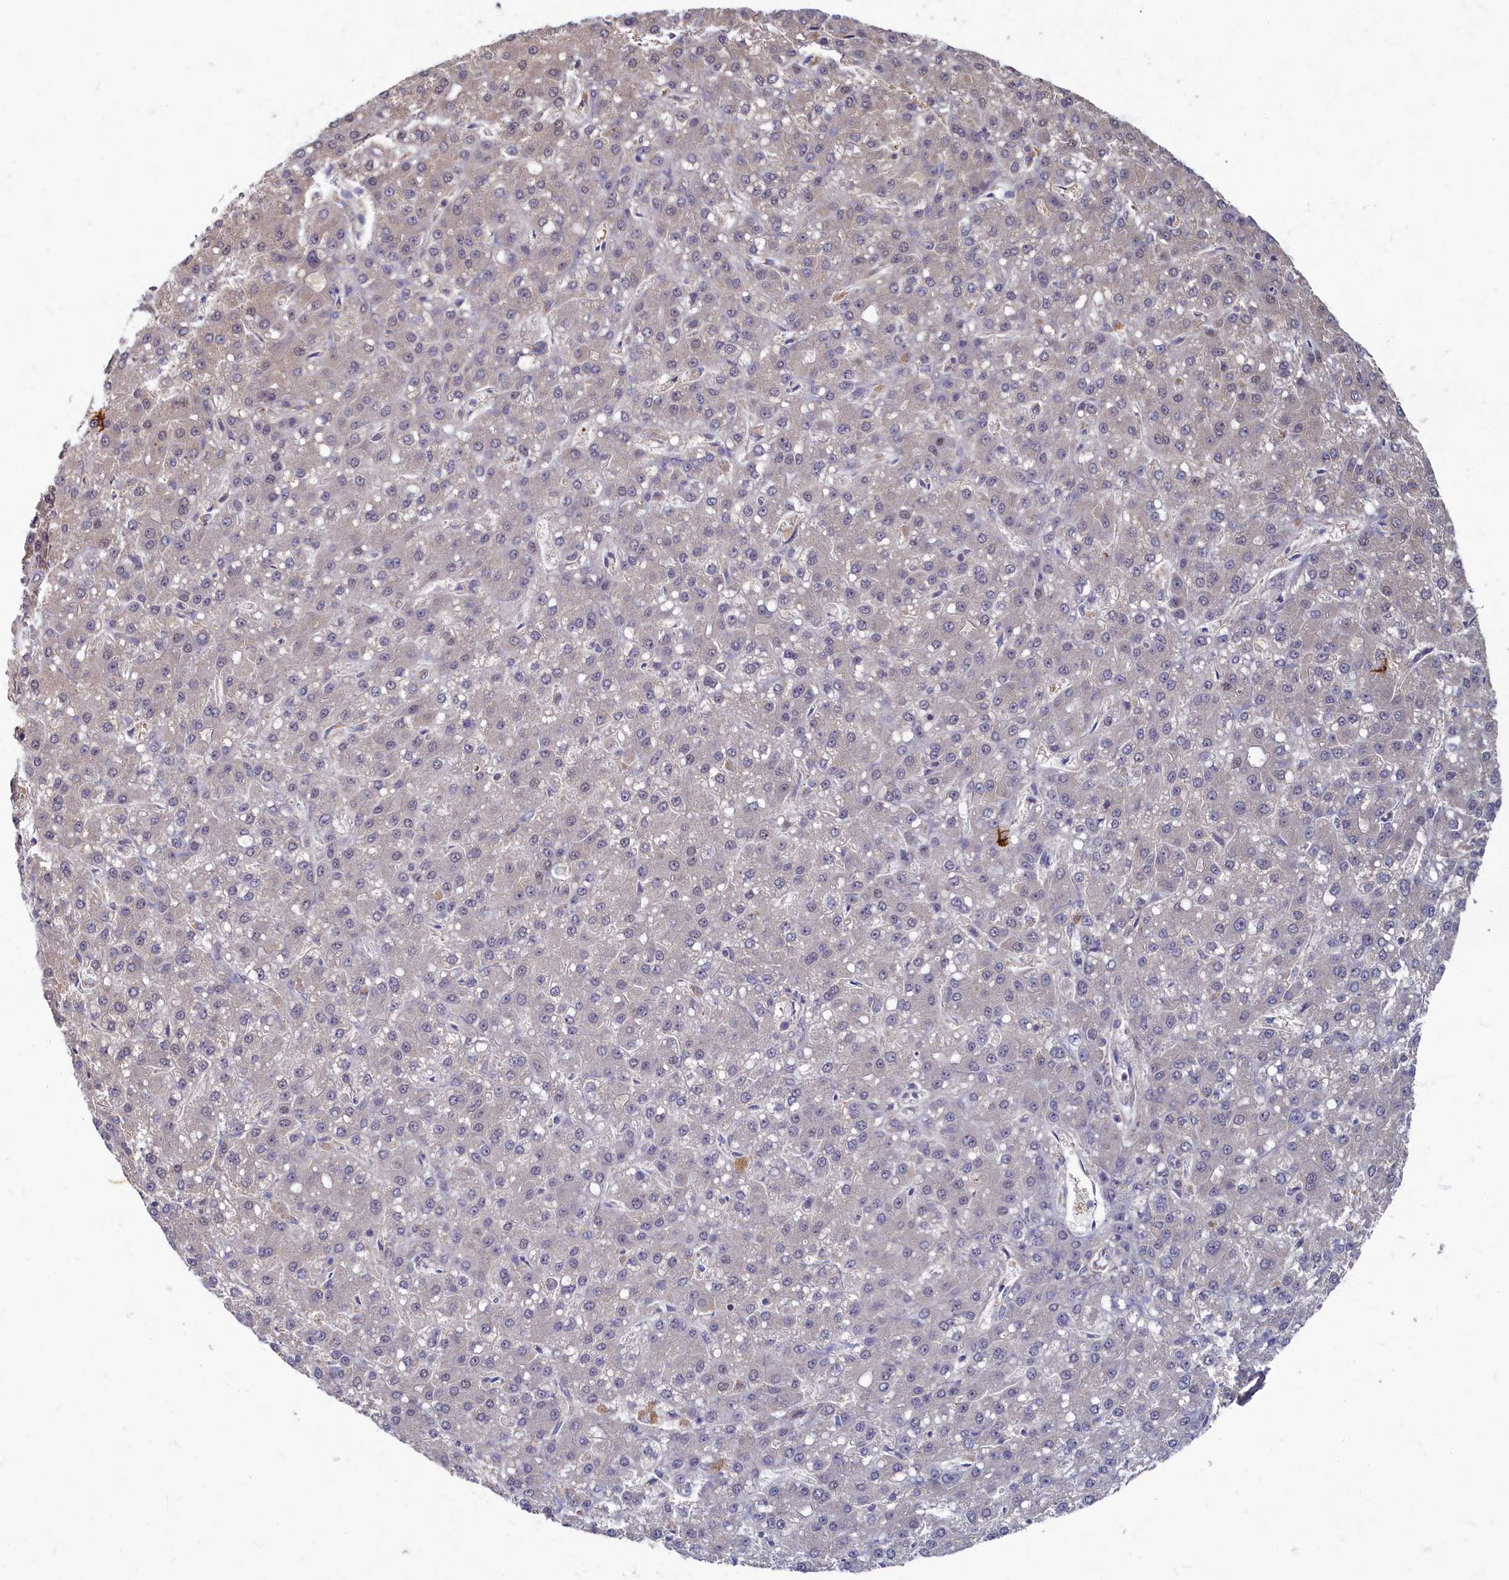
{"staining": {"intensity": "weak", "quantity": "<25%", "location": "nuclear"}, "tissue": "liver cancer", "cell_type": "Tumor cells", "image_type": "cancer", "snomed": [{"axis": "morphology", "description": "Carcinoma, Hepatocellular, NOS"}, {"axis": "topography", "description": "Liver"}], "caption": "An immunohistochemistry histopathology image of liver hepatocellular carcinoma is shown. There is no staining in tumor cells of liver hepatocellular carcinoma.", "gene": "WDR59", "patient": {"sex": "male", "age": 67}}